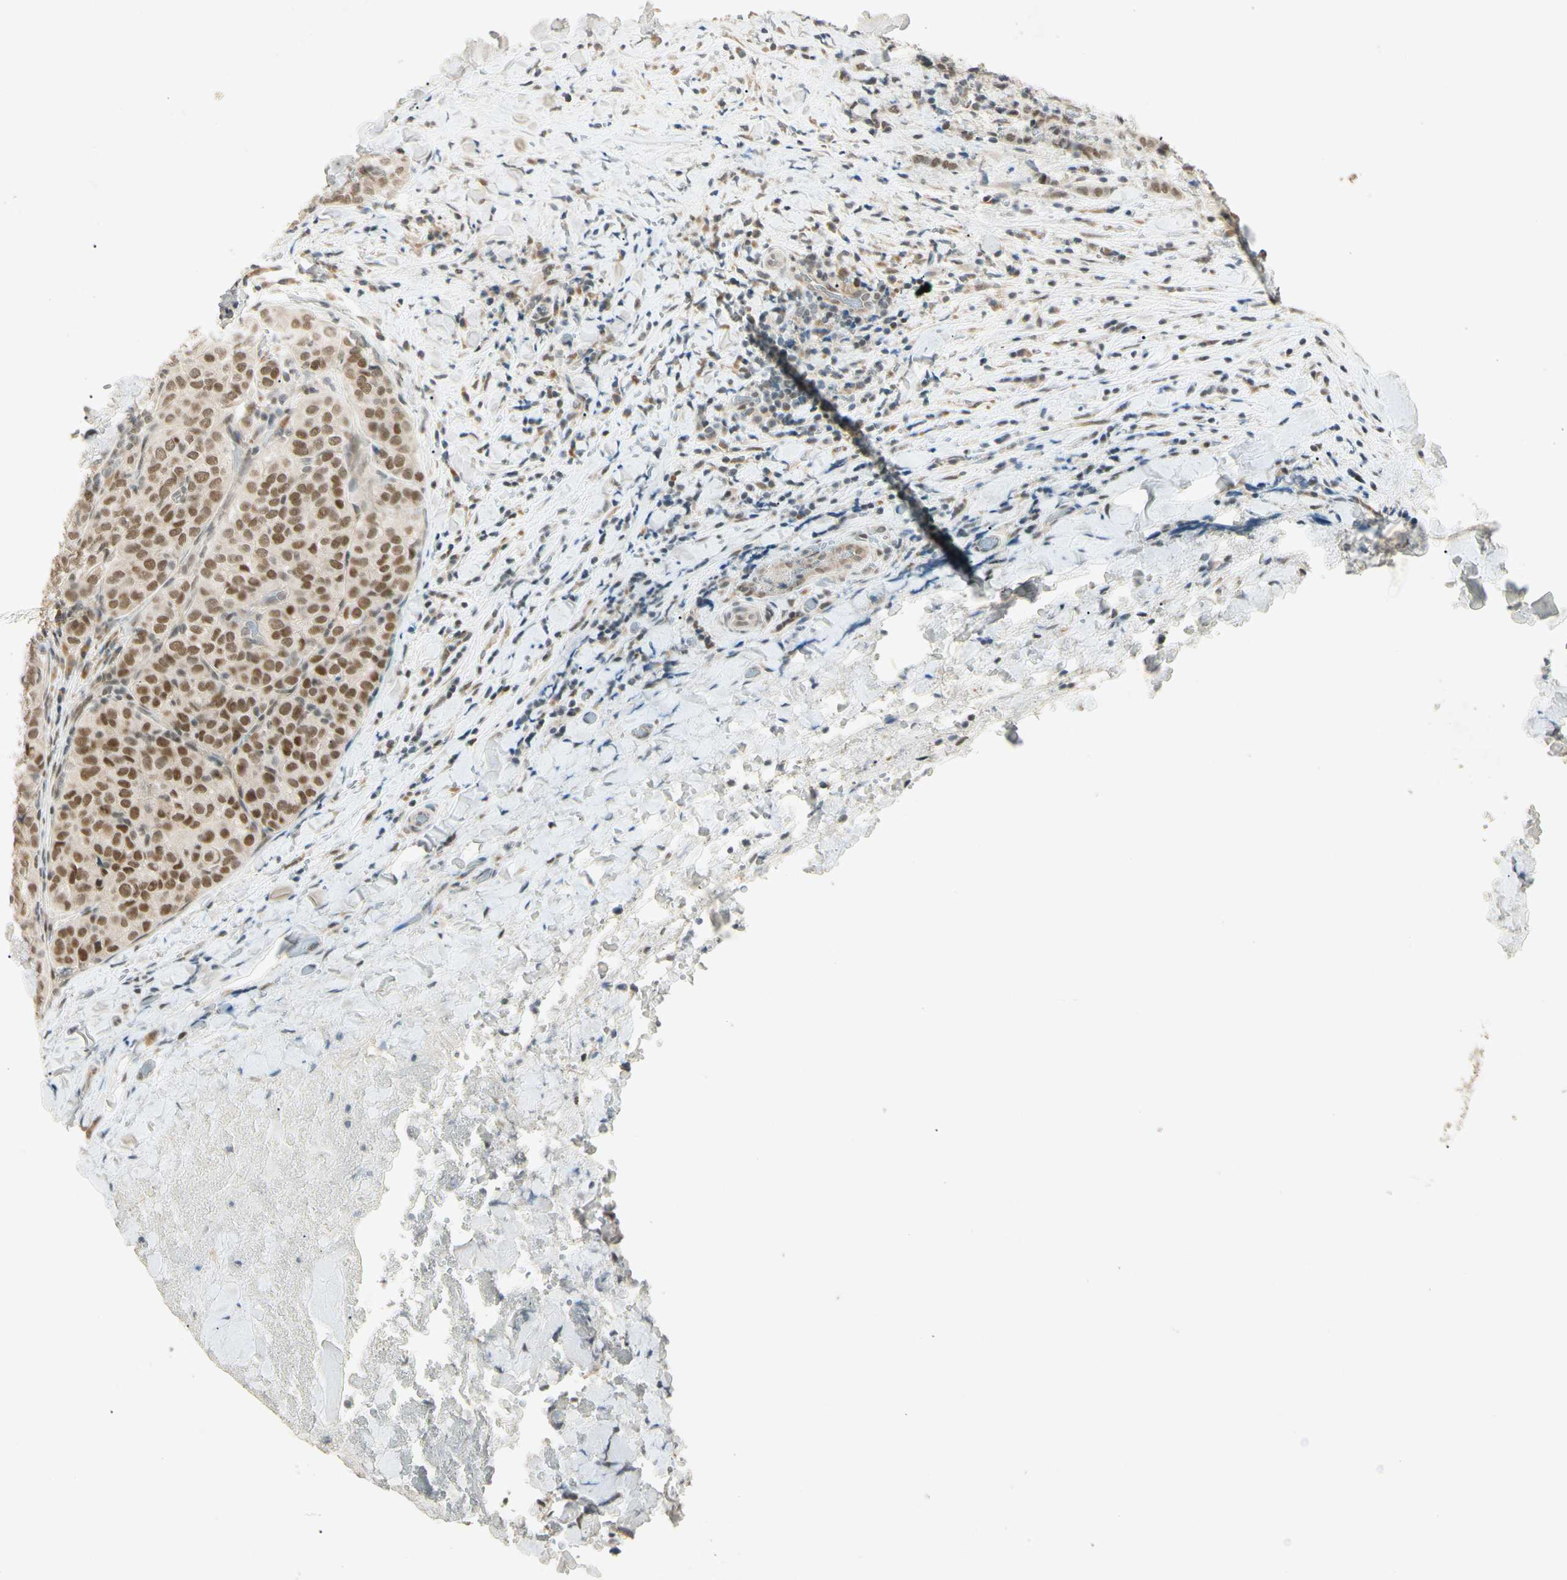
{"staining": {"intensity": "moderate", "quantity": ">75%", "location": "nuclear"}, "tissue": "thyroid cancer", "cell_type": "Tumor cells", "image_type": "cancer", "snomed": [{"axis": "morphology", "description": "Normal tissue, NOS"}, {"axis": "morphology", "description": "Papillary adenocarcinoma, NOS"}, {"axis": "topography", "description": "Thyroid gland"}], "caption": "Brown immunohistochemical staining in papillary adenocarcinoma (thyroid) reveals moderate nuclear positivity in about >75% of tumor cells.", "gene": "ZBTB4", "patient": {"sex": "female", "age": 30}}